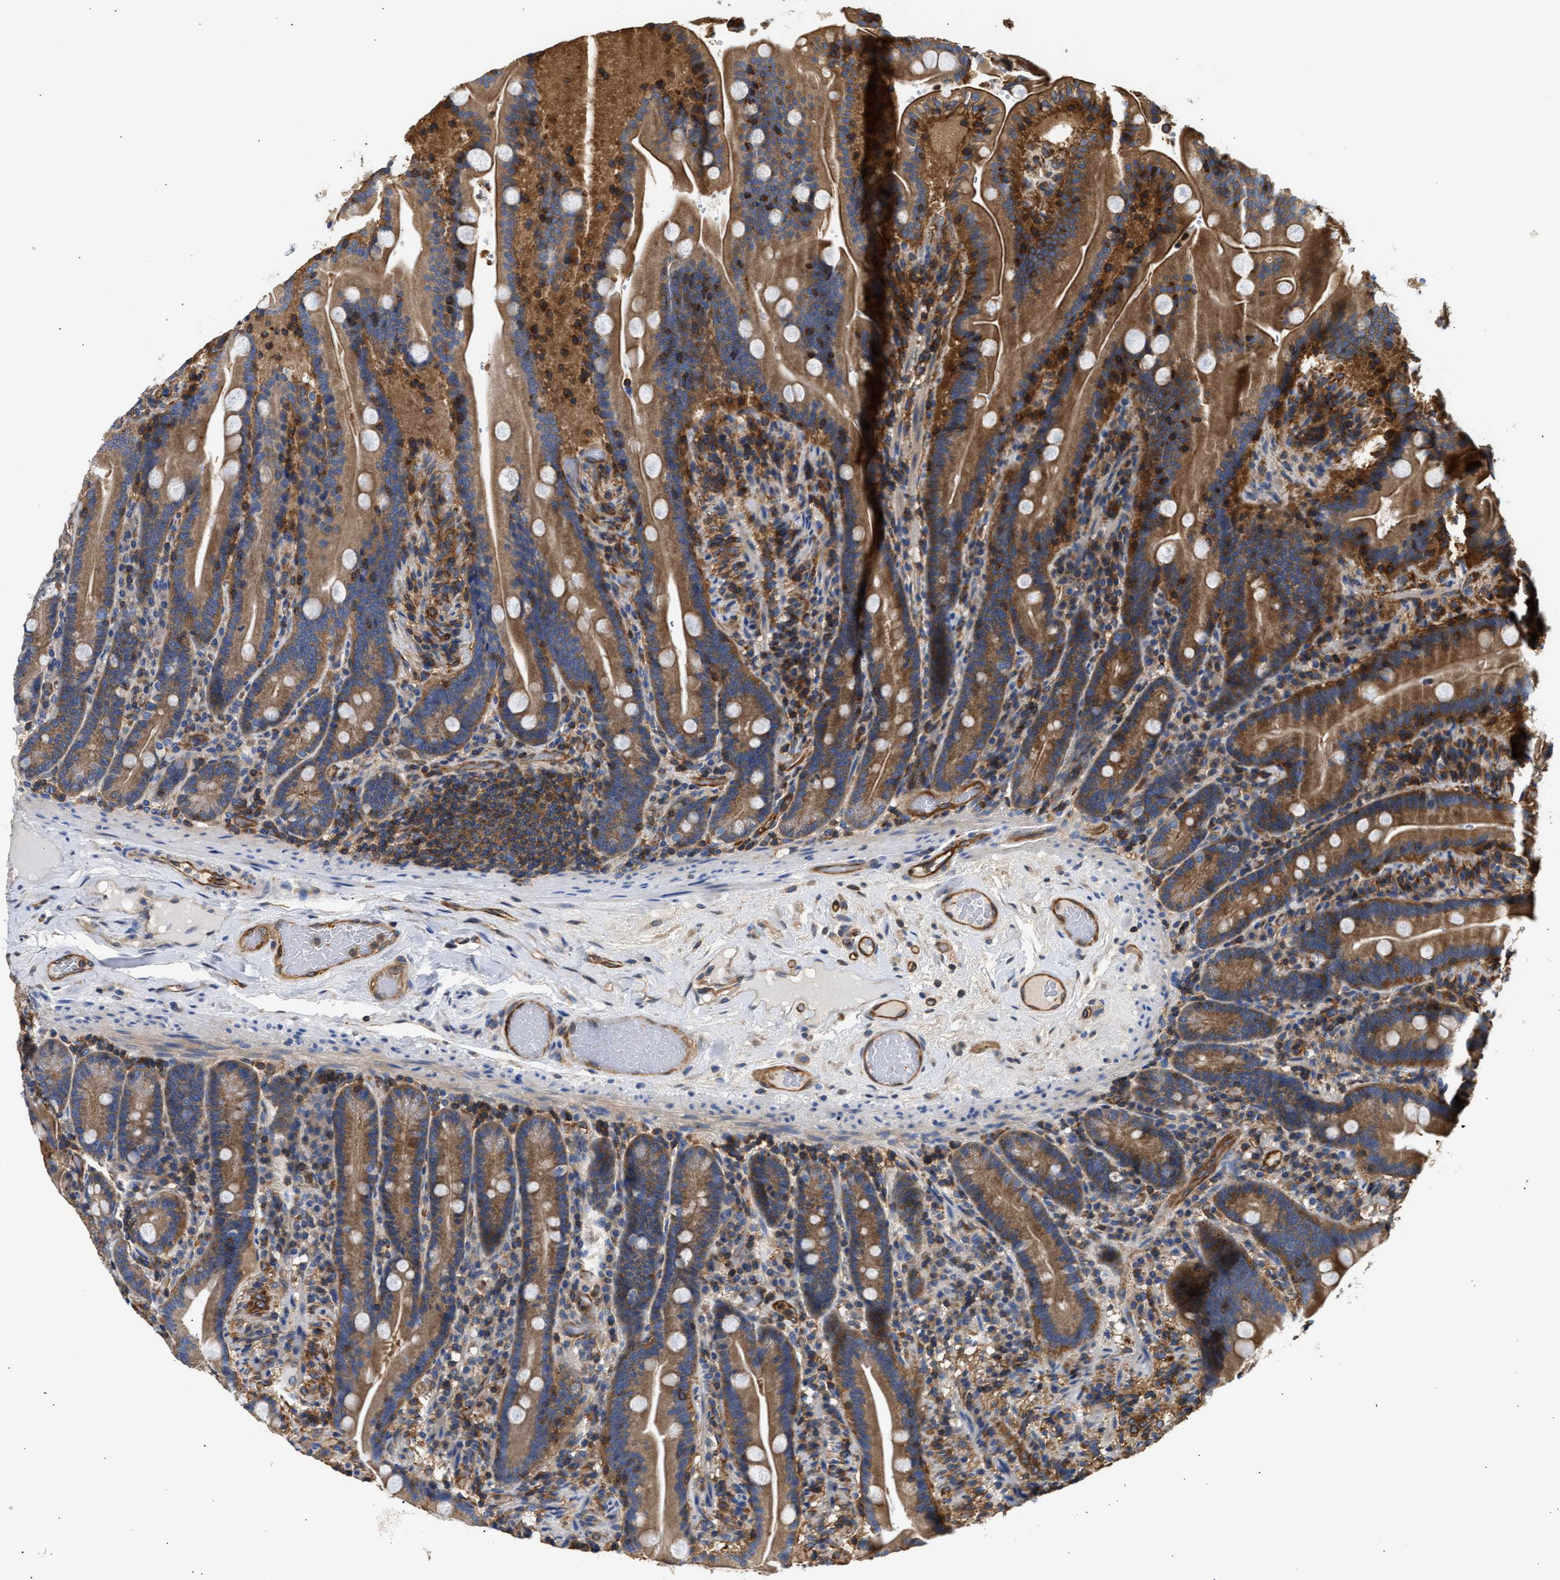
{"staining": {"intensity": "moderate", "quantity": ">75%", "location": "cytoplasmic/membranous"}, "tissue": "duodenum", "cell_type": "Glandular cells", "image_type": "normal", "snomed": [{"axis": "morphology", "description": "Normal tissue, NOS"}, {"axis": "topography", "description": "Duodenum"}], "caption": "Protein positivity by immunohistochemistry exhibits moderate cytoplasmic/membranous staining in about >75% of glandular cells in unremarkable duodenum.", "gene": "SAMD9L", "patient": {"sex": "male", "age": 54}}